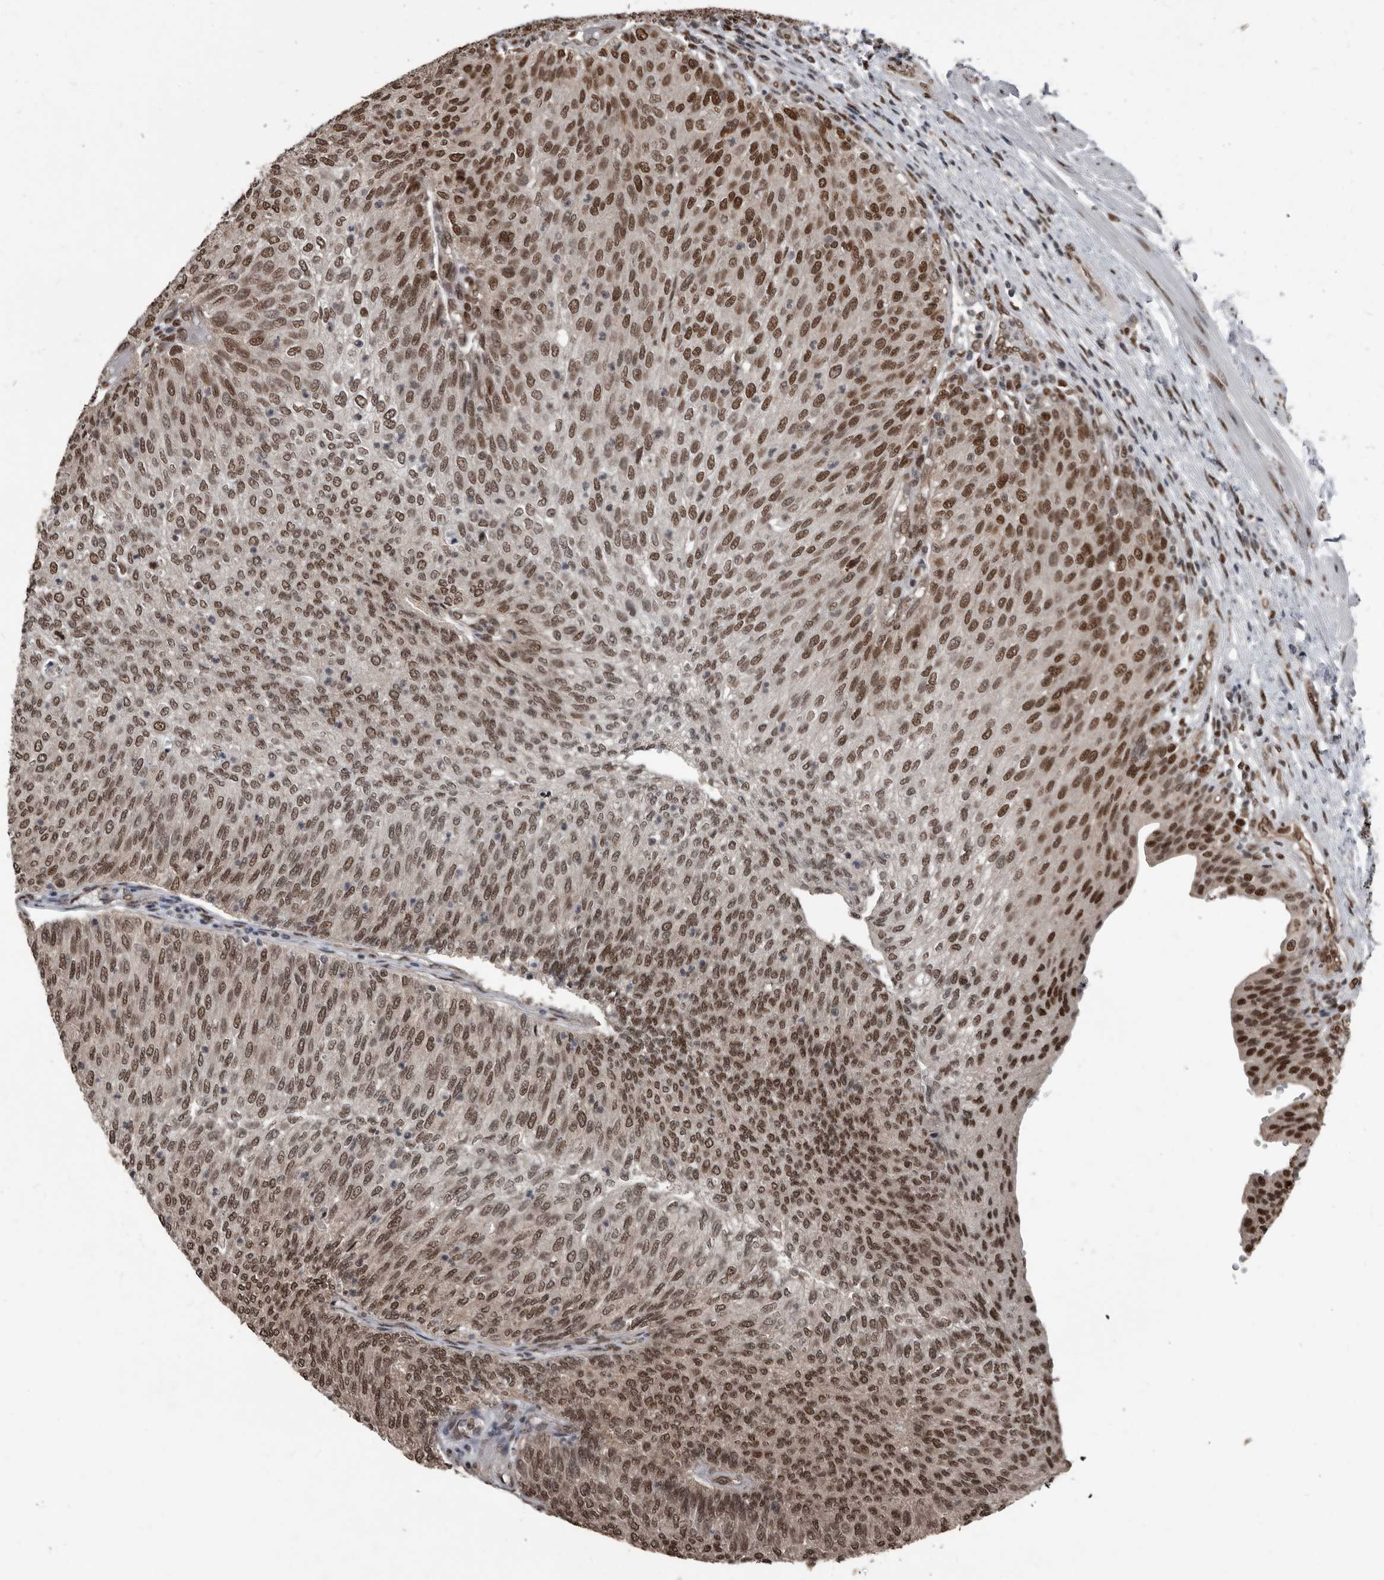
{"staining": {"intensity": "moderate", "quantity": ">75%", "location": "nuclear"}, "tissue": "urothelial cancer", "cell_type": "Tumor cells", "image_type": "cancer", "snomed": [{"axis": "morphology", "description": "Urothelial carcinoma, Low grade"}, {"axis": "topography", "description": "Urinary bladder"}], "caption": "Protein staining of low-grade urothelial carcinoma tissue exhibits moderate nuclear positivity in about >75% of tumor cells.", "gene": "CHD1L", "patient": {"sex": "female", "age": 79}}